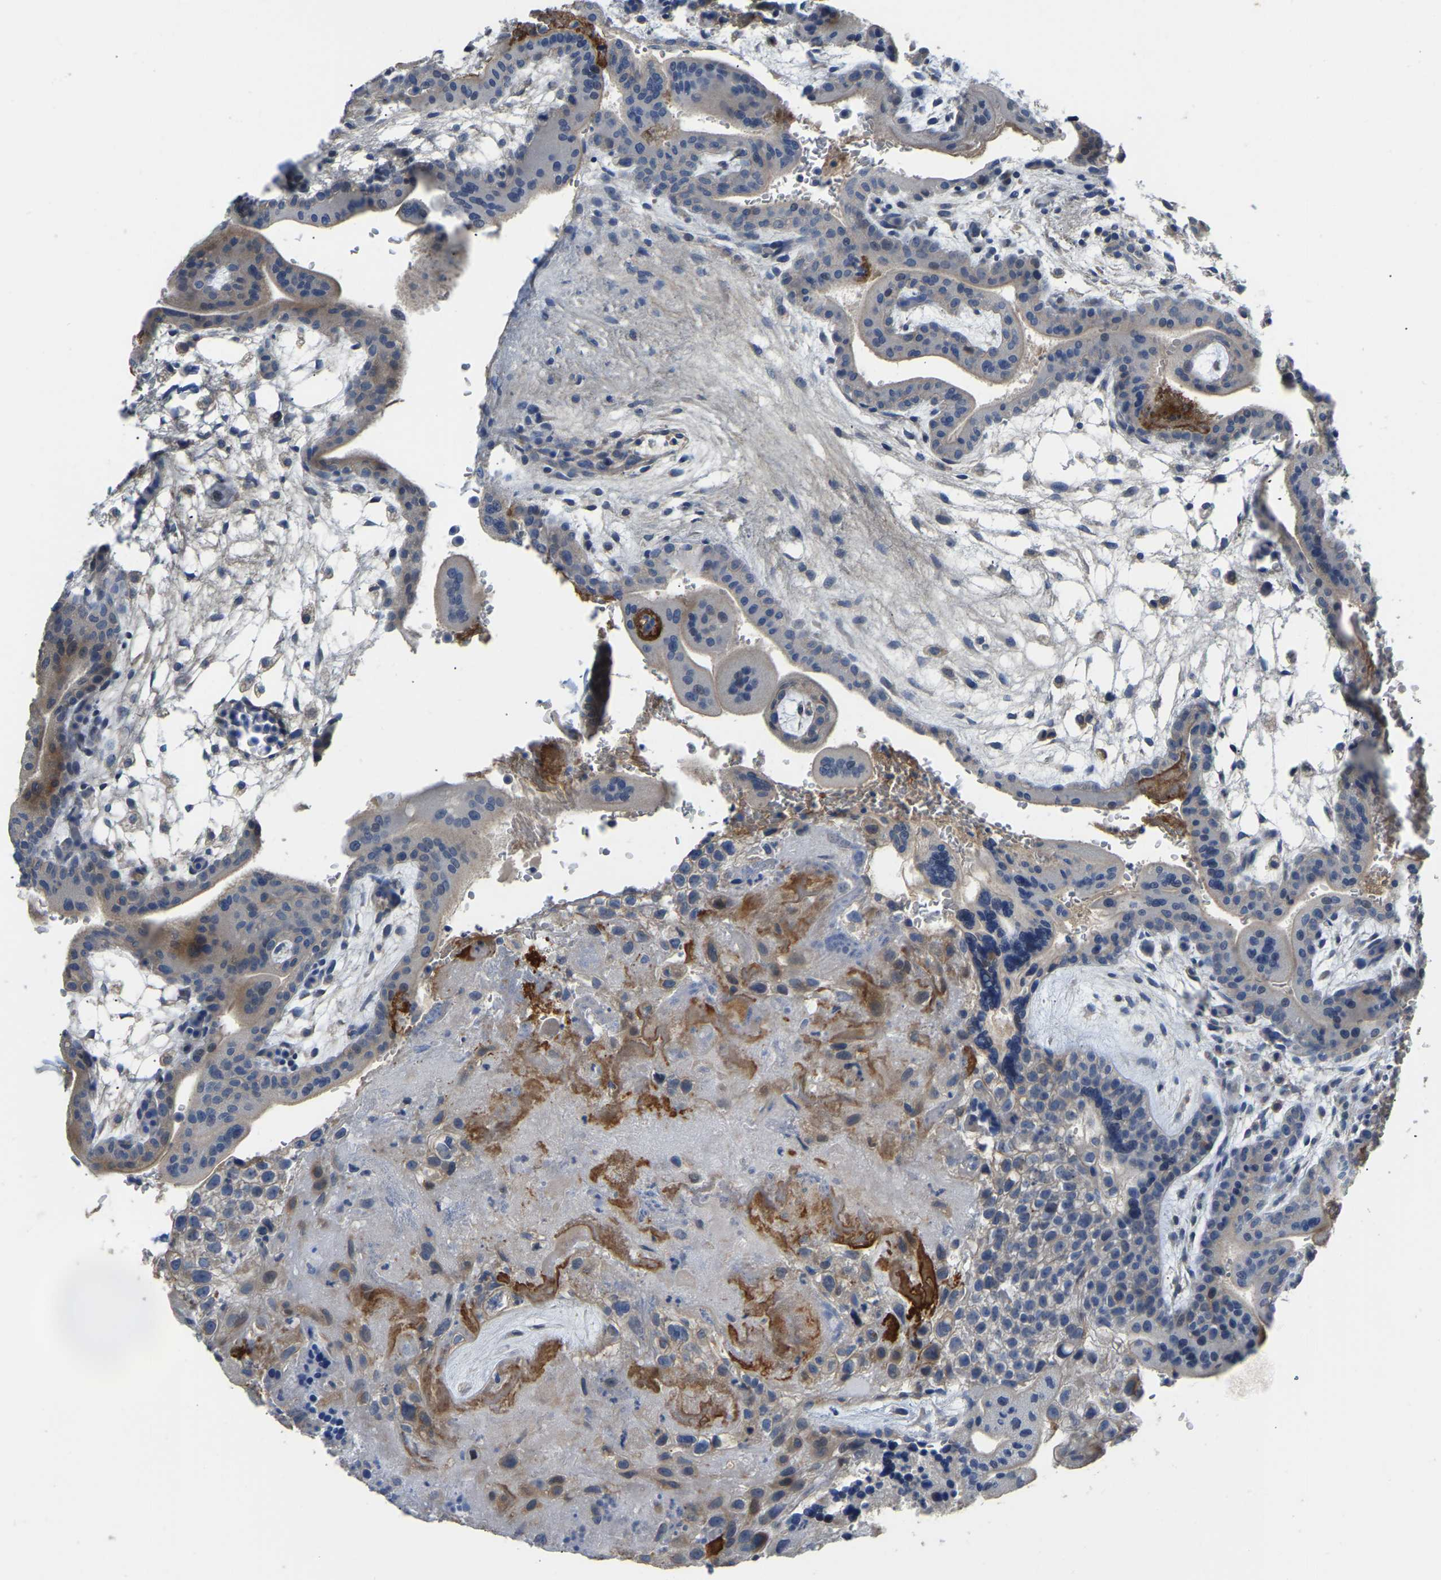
{"staining": {"intensity": "moderate", "quantity": "25%-75%", "location": "cytoplasmic/membranous"}, "tissue": "placenta", "cell_type": "Decidual cells", "image_type": "normal", "snomed": [{"axis": "morphology", "description": "Normal tissue, NOS"}, {"axis": "topography", "description": "Placenta"}], "caption": "IHC histopathology image of benign placenta stained for a protein (brown), which shows medium levels of moderate cytoplasmic/membranous expression in about 25%-75% of decidual cells.", "gene": "HIGD2B", "patient": {"sex": "female", "age": 35}}